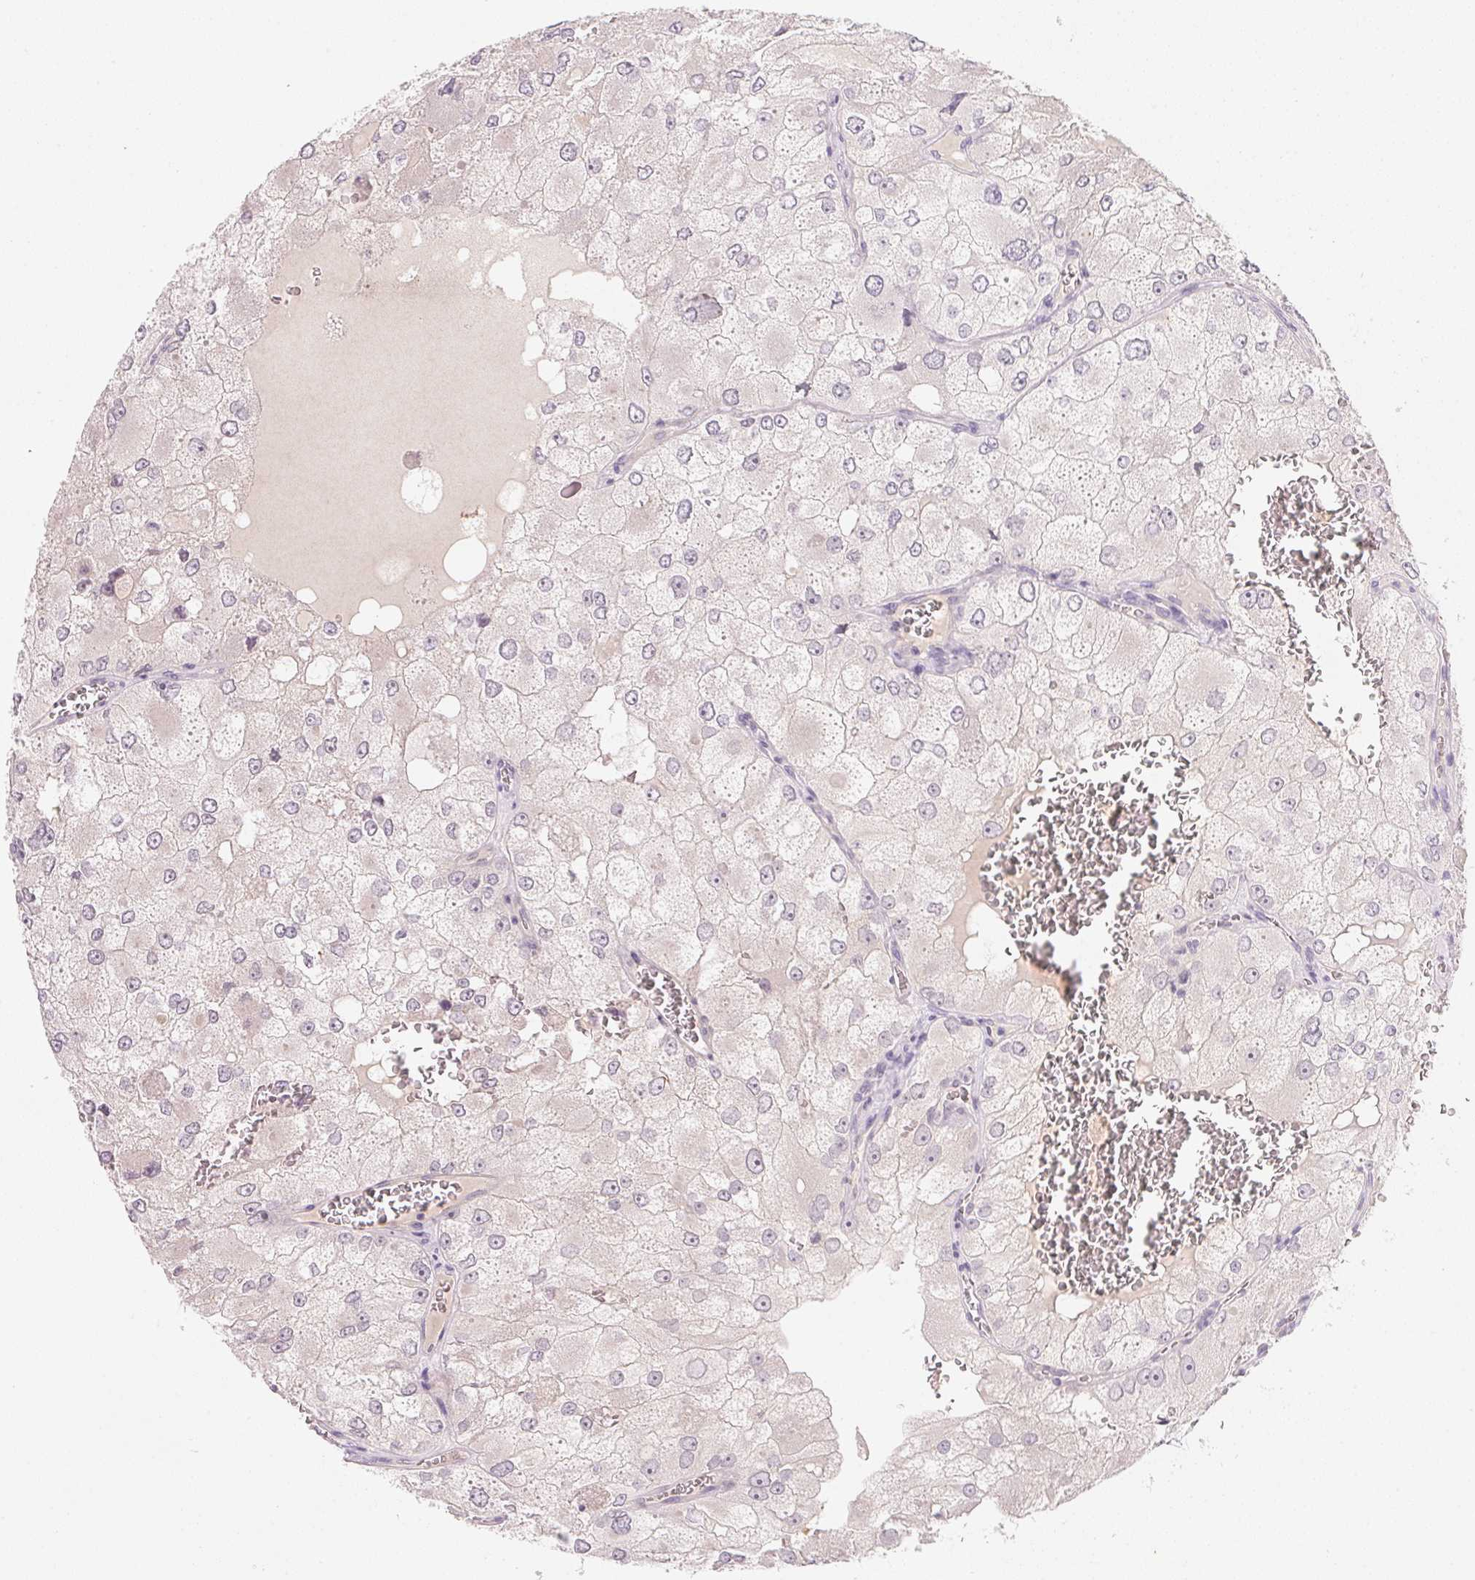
{"staining": {"intensity": "negative", "quantity": "none", "location": "none"}, "tissue": "renal cancer", "cell_type": "Tumor cells", "image_type": "cancer", "snomed": [{"axis": "morphology", "description": "Adenocarcinoma, NOS"}, {"axis": "topography", "description": "Kidney"}], "caption": "There is no significant positivity in tumor cells of renal adenocarcinoma.", "gene": "MCOLN3", "patient": {"sex": "female", "age": 70}}